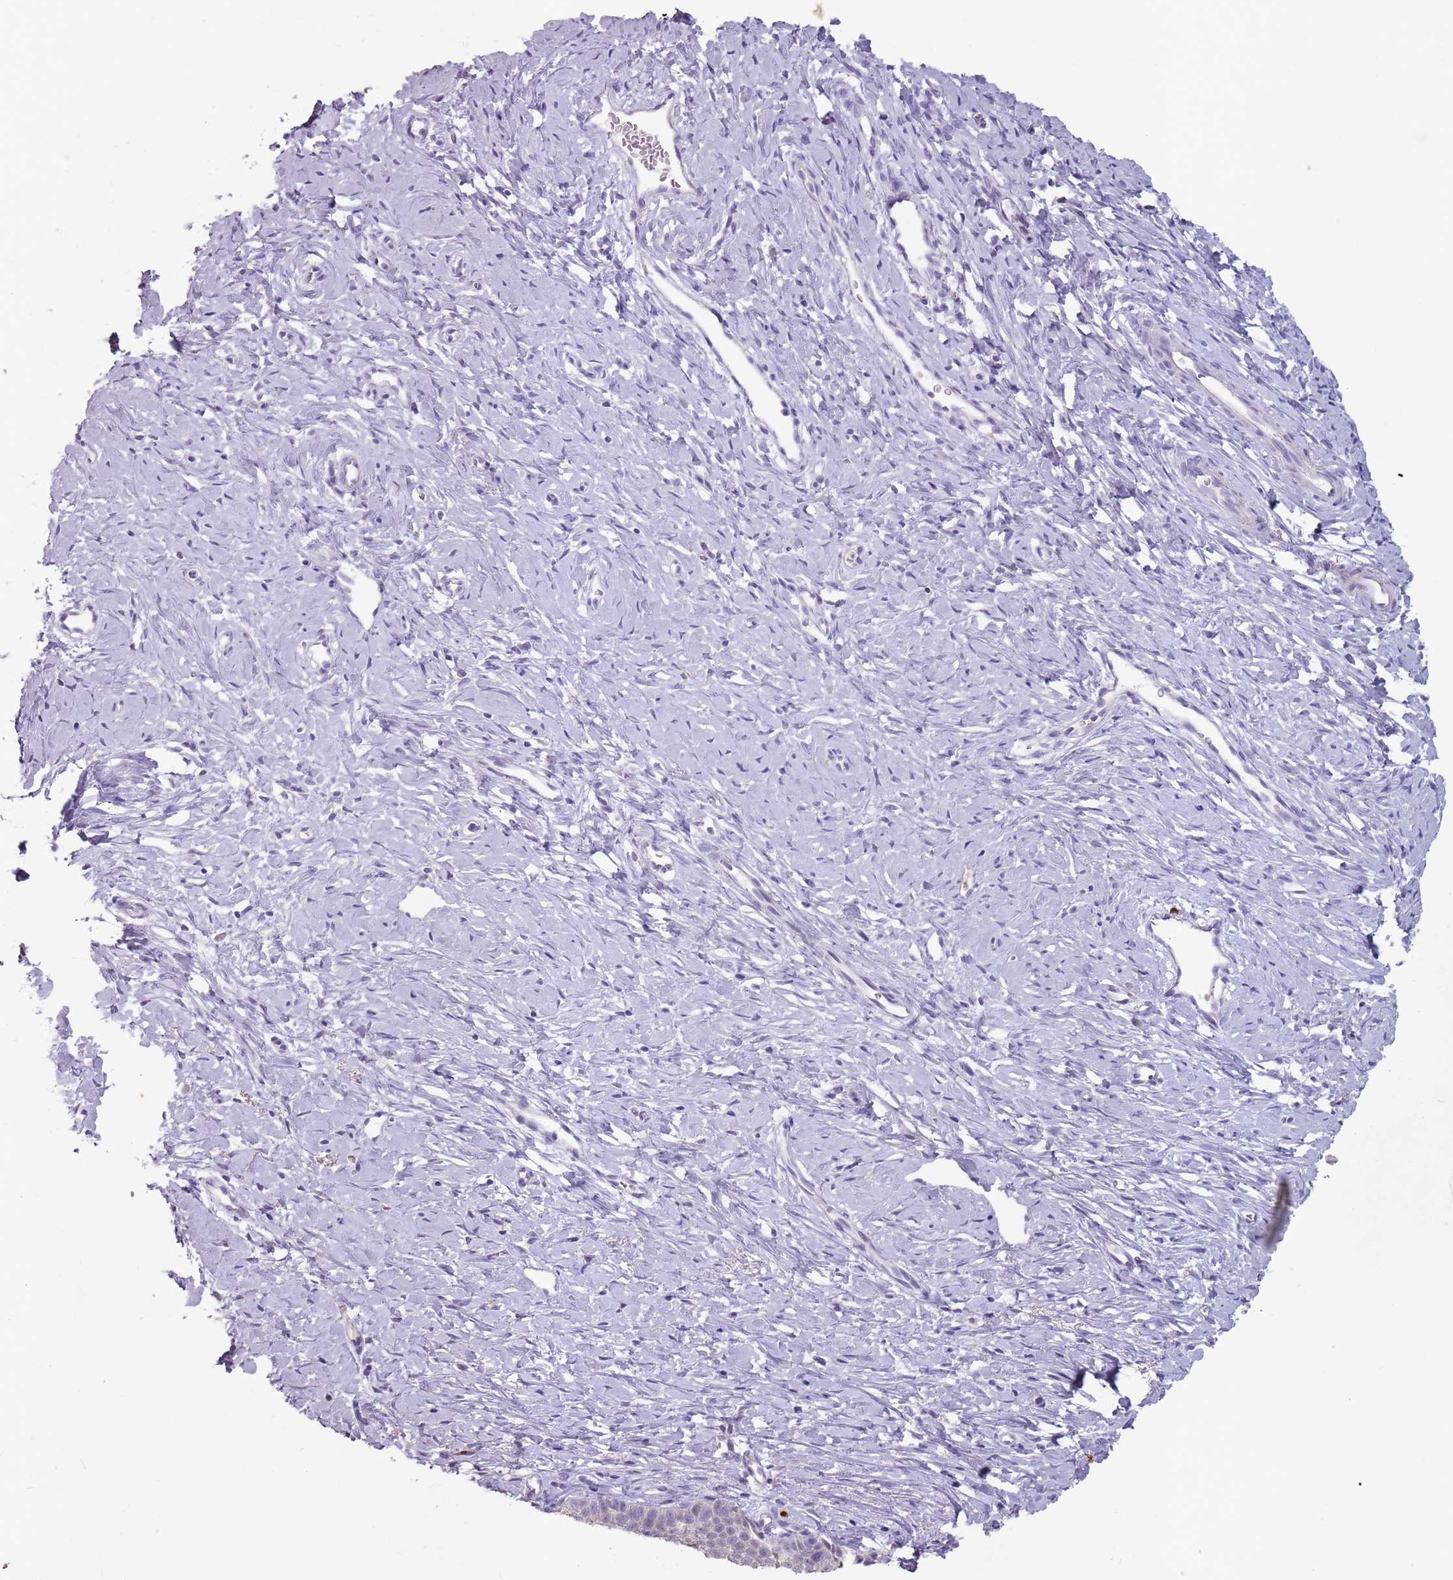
{"staining": {"intensity": "weak", "quantity": "<25%", "location": "cytoplasmic/membranous"}, "tissue": "cervix", "cell_type": "Glandular cells", "image_type": "normal", "snomed": [{"axis": "morphology", "description": "Normal tissue, NOS"}, {"axis": "topography", "description": "Cervix"}], "caption": "This photomicrograph is of benign cervix stained with immunohistochemistry (IHC) to label a protein in brown with the nuclei are counter-stained blue. There is no staining in glandular cells.", "gene": "STYK1", "patient": {"sex": "female", "age": 36}}